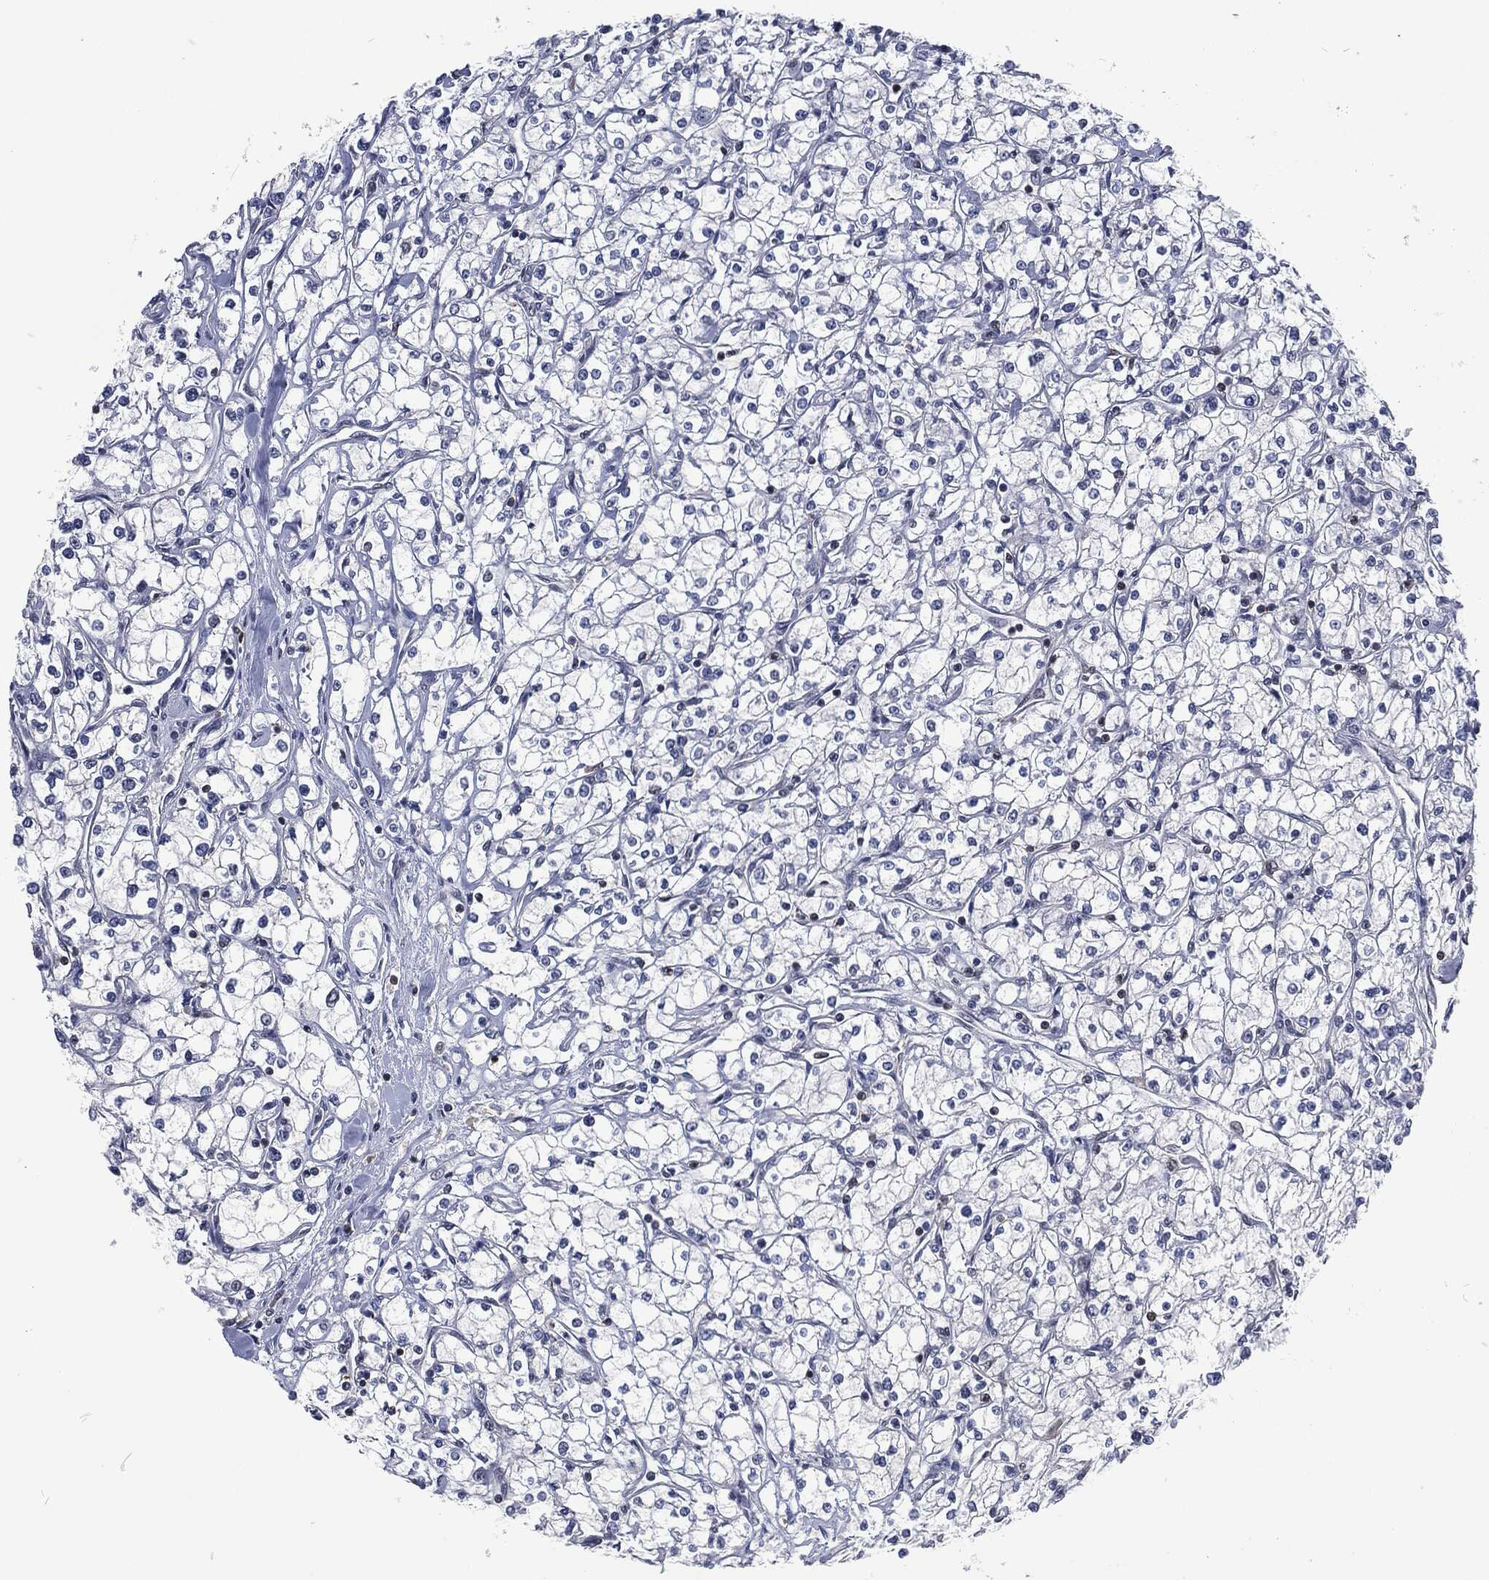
{"staining": {"intensity": "negative", "quantity": "none", "location": "none"}, "tissue": "renal cancer", "cell_type": "Tumor cells", "image_type": "cancer", "snomed": [{"axis": "morphology", "description": "Adenocarcinoma, NOS"}, {"axis": "topography", "description": "Kidney"}], "caption": "Tumor cells are negative for protein expression in human renal cancer.", "gene": "DCPS", "patient": {"sex": "male", "age": 67}}